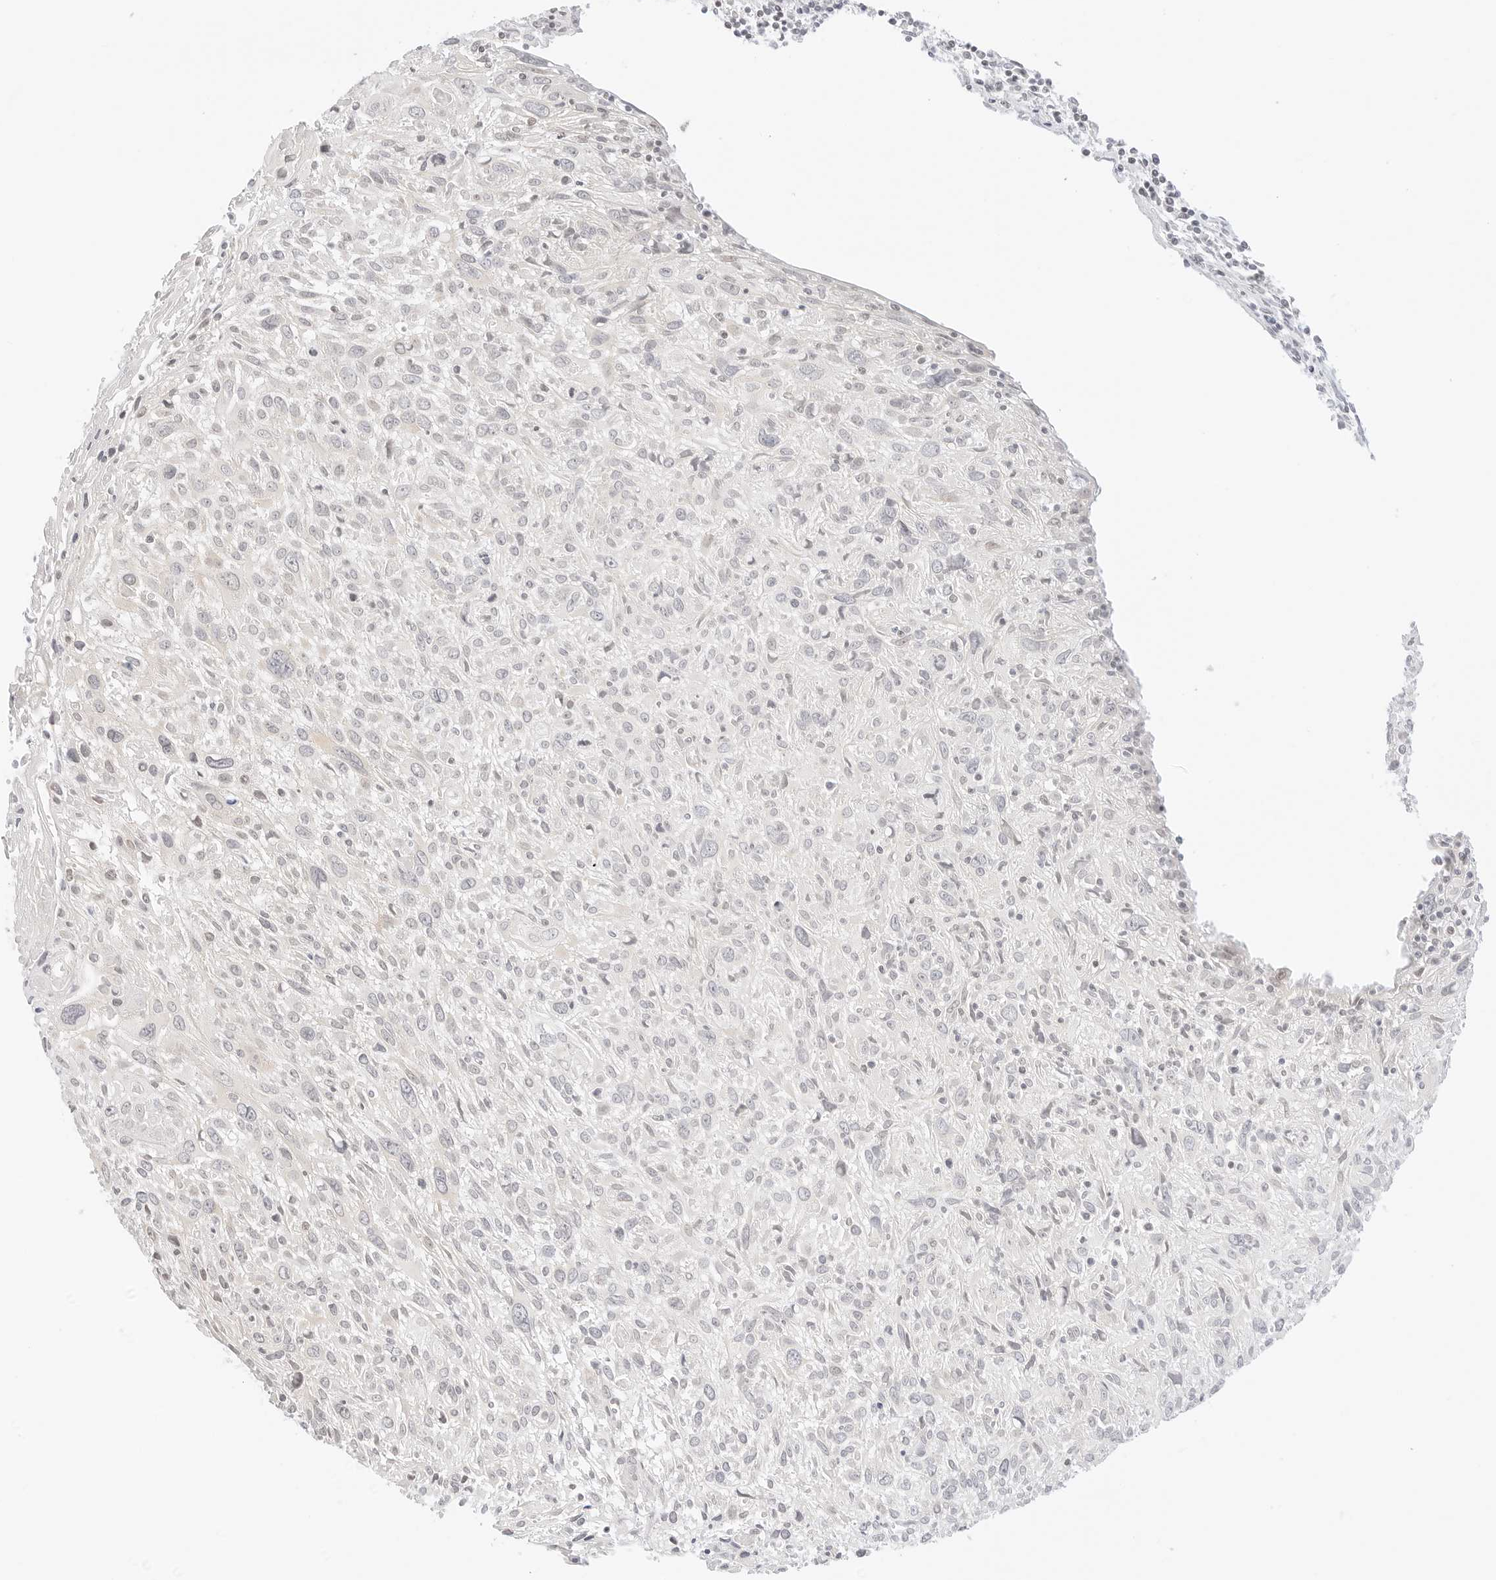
{"staining": {"intensity": "negative", "quantity": "none", "location": "none"}, "tissue": "cervical cancer", "cell_type": "Tumor cells", "image_type": "cancer", "snomed": [{"axis": "morphology", "description": "Squamous cell carcinoma, NOS"}, {"axis": "topography", "description": "Cervix"}], "caption": "Cervical cancer stained for a protein using IHC demonstrates no staining tumor cells.", "gene": "RPS6KL1", "patient": {"sex": "female", "age": 51}}